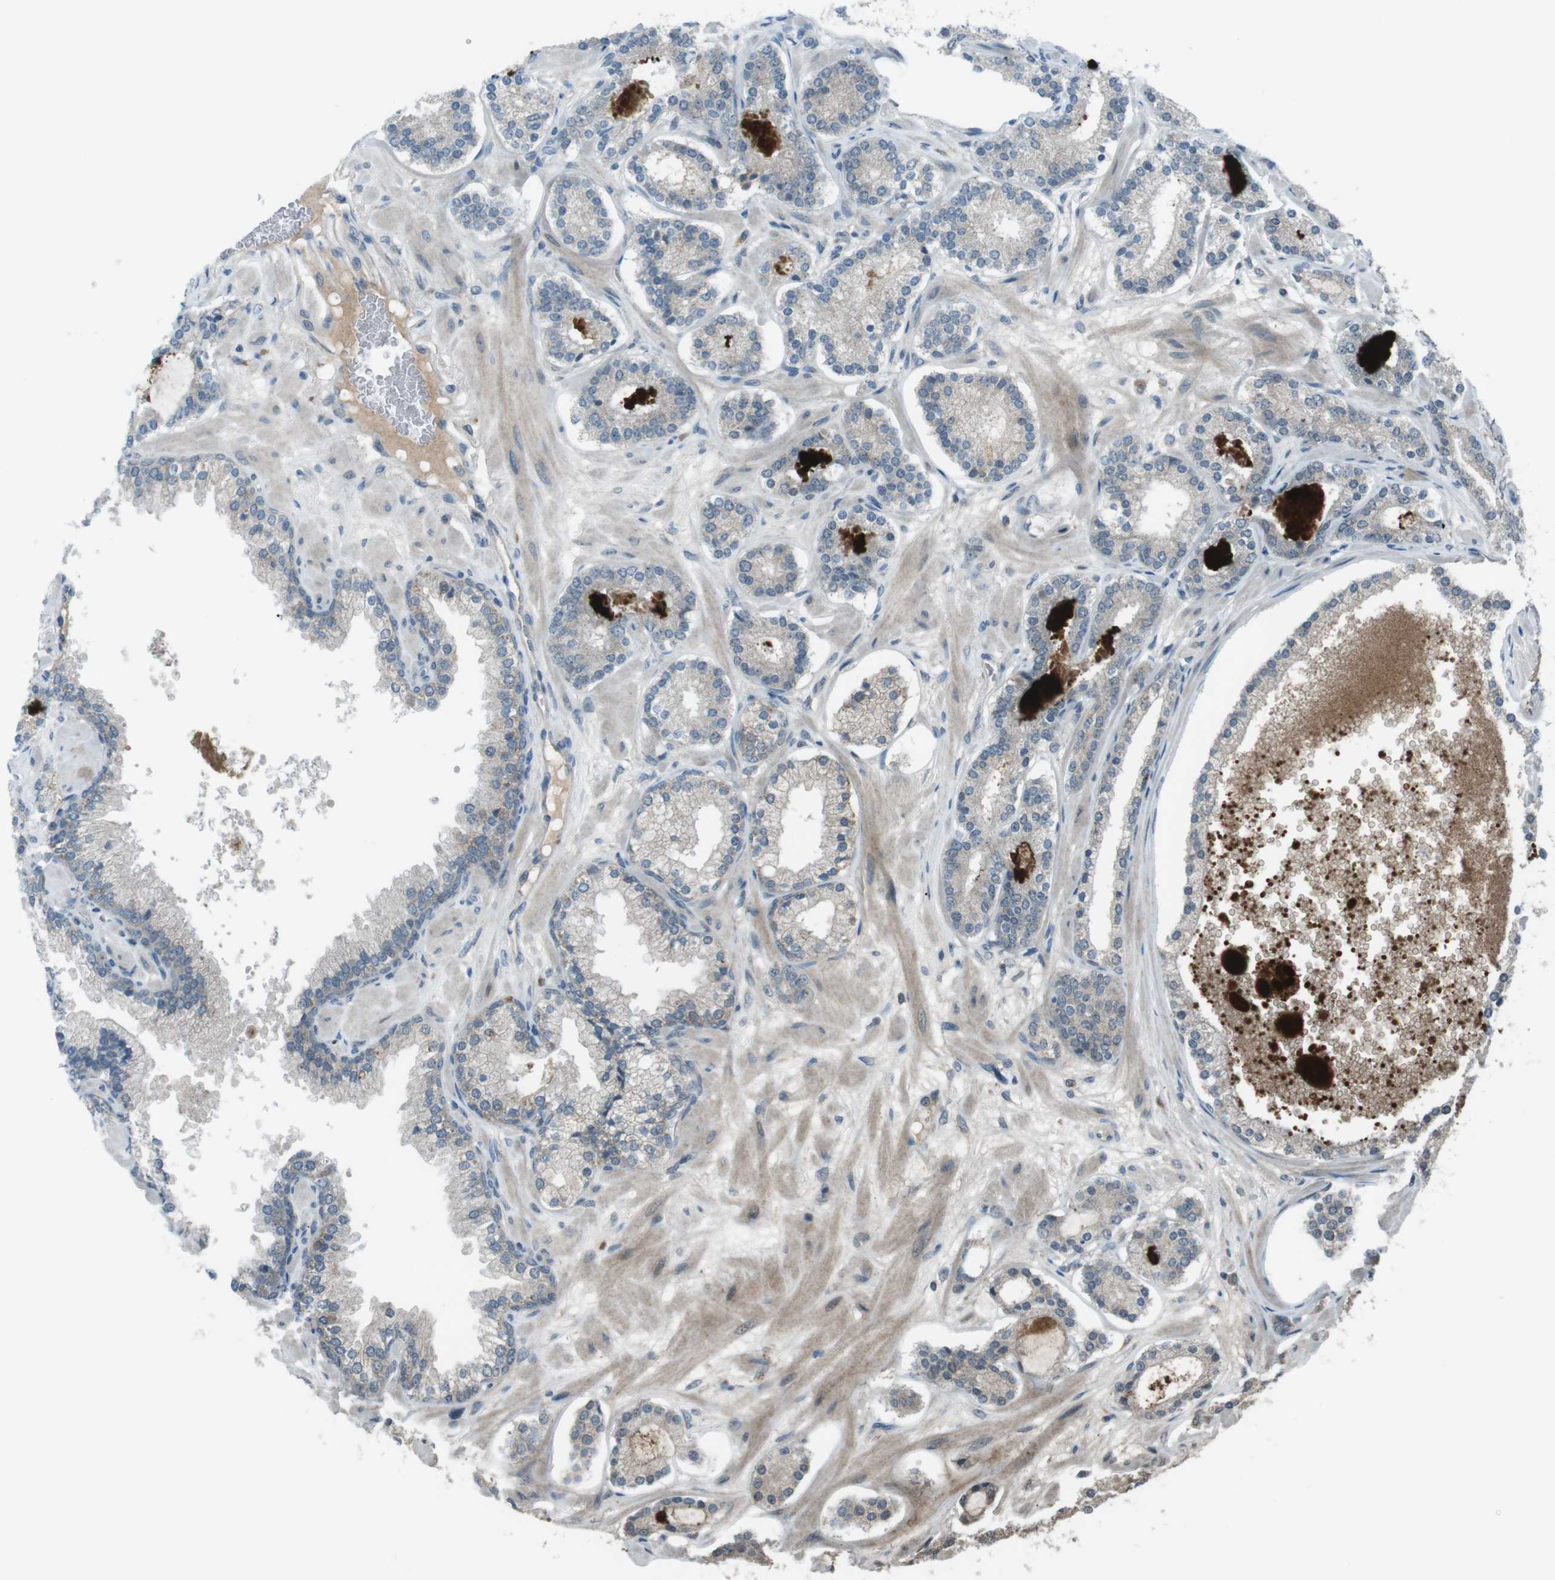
{"staining": {"intensity": "moderate", "quantity": "<25%", "location": "cytoplasmic/membranous"}, "tissue": "prostate cancer", "cell_type": "Tumor cells", "image_type": "cancer", "snomed": [{"axis": "morphology", "description": "Adenocarcinoma, Low grade"}, {"axis": "topography", "description": "Prostate"}], "caption": "Immunohistochemical staining of prostate cancer (low-grade adenocarcinoma) exhibits low levels of moderate cytoplasmic/membranous protein staining in about <25% of tumor cells.", "gene": "FCRLA", "patient": {"sex": "male", "age": 63}}